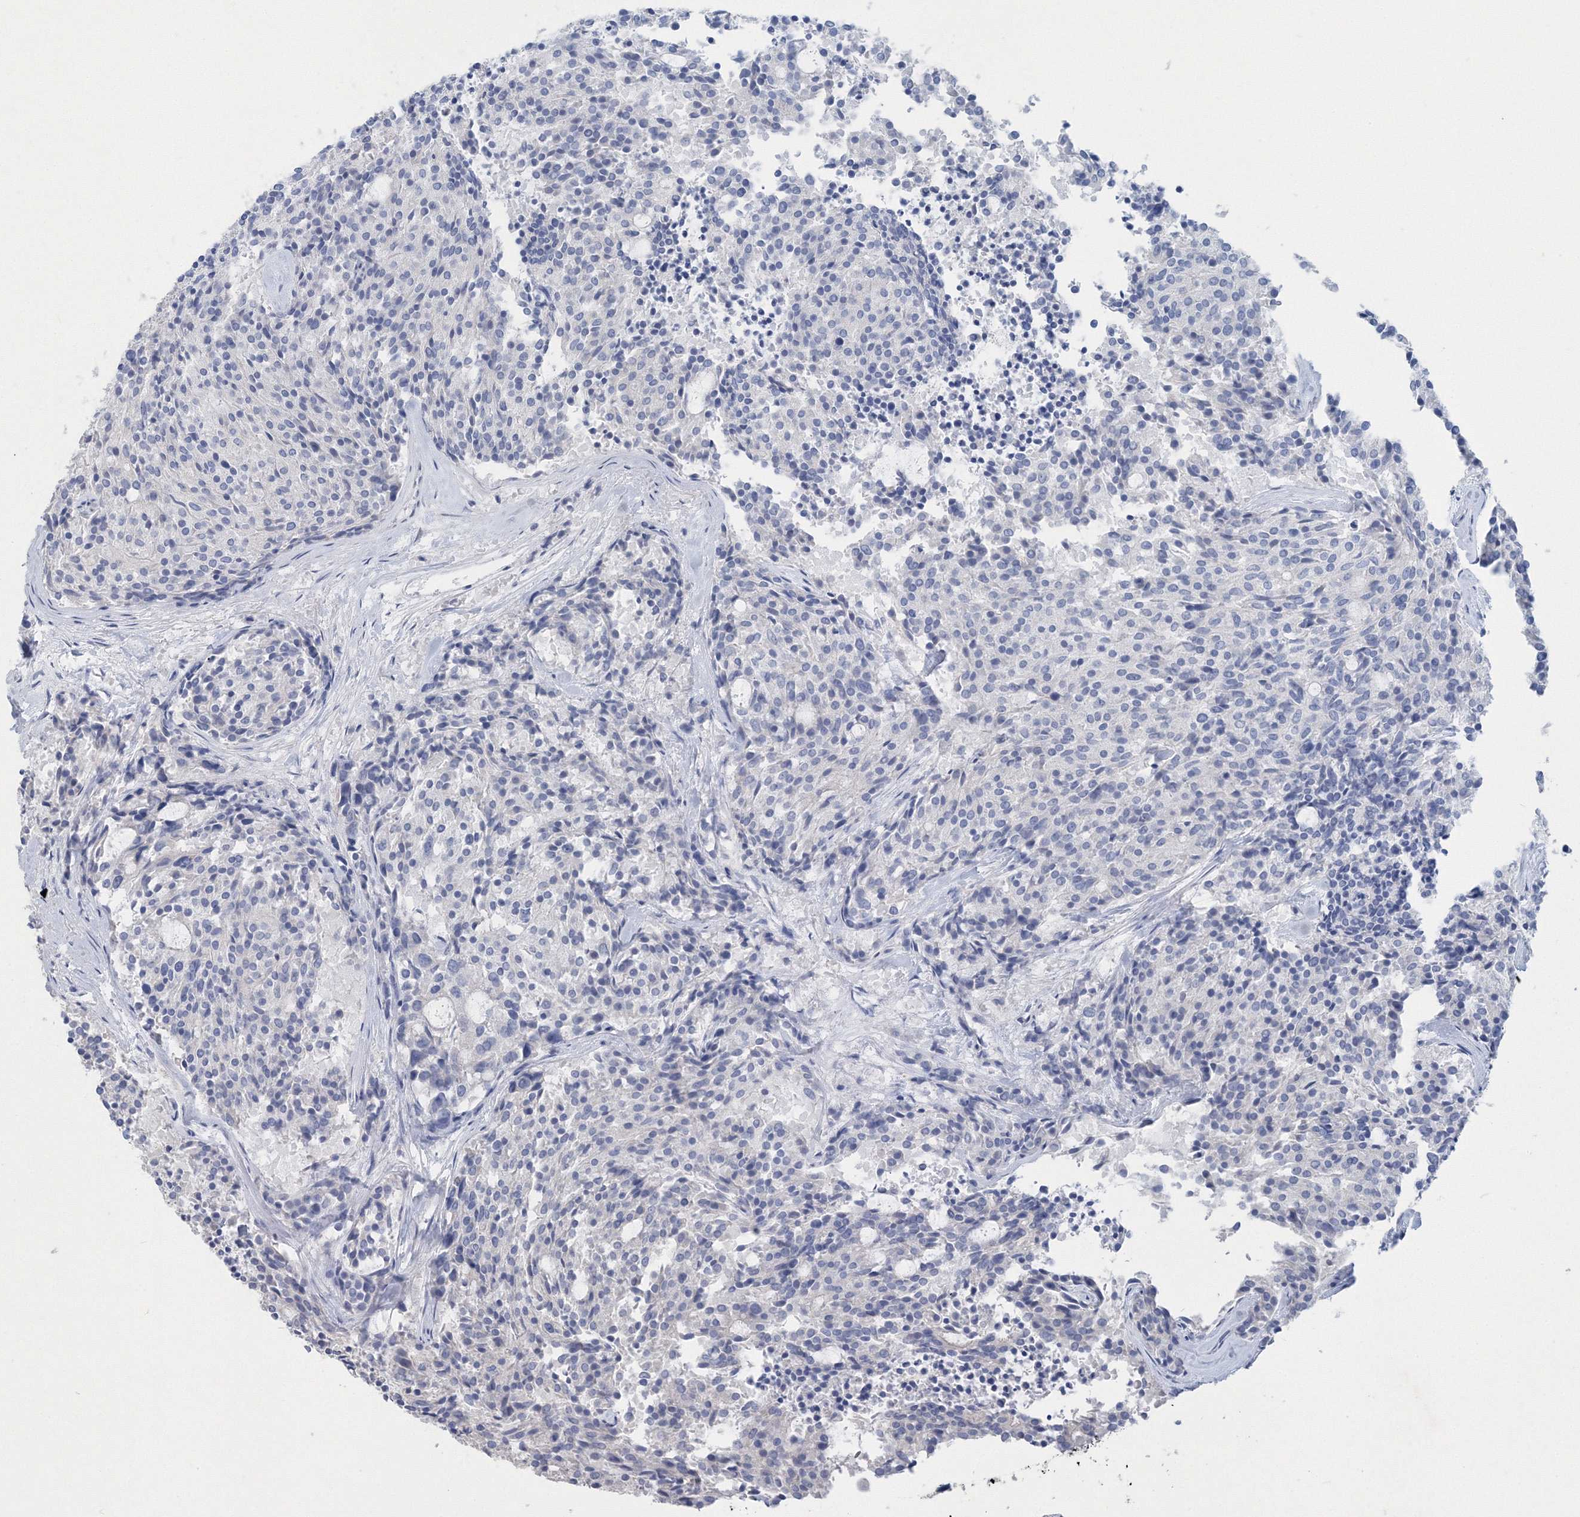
{"staining": {"intensity": "negative", "quantity": "none", "location": "none"}, "tissue": "carcinoid", "cell_type": "Tumor cells", "image_type": "cancer", "snomed": [{"axis": "morphology", "description": "Carcinoid, malignant, NOS"}, {"axis": "topography", "description": "Pancreas"}], "caption": "Immunohistochemistry (IHC) image of neoplastic tissue: carcinoid stained with DAB displays no significant protein expression in tumor cells. The staining is performed using DAB (3,3'-diaminobenzidine) brown chromogen with nuclei counter-stained in using hematoxylin.", "gene": "OSBPL6", "patient": {"sex": "female", "age": 54}}